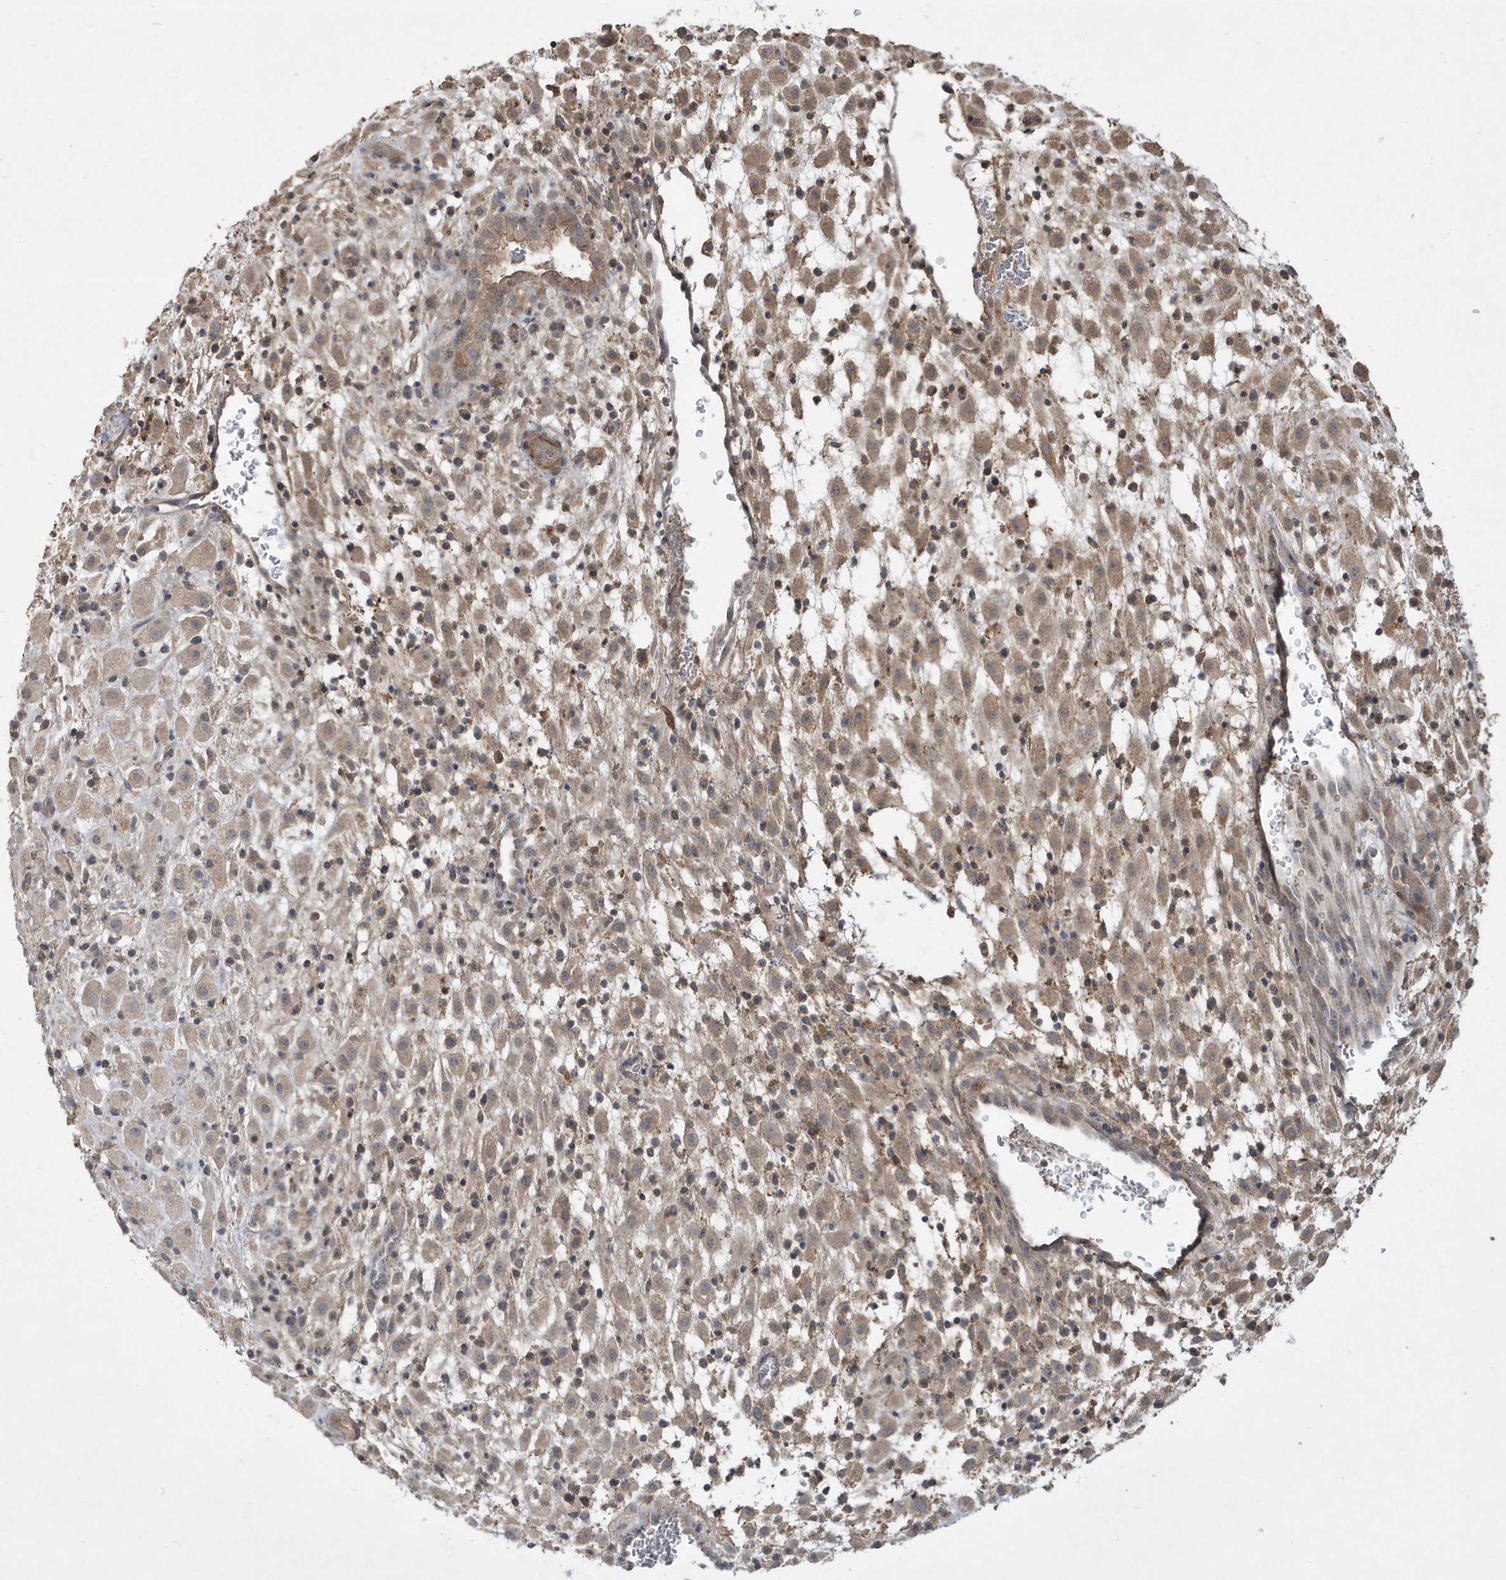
{"staining": {"intensity": "weak", "quantity": ">75%", "location": "cytoplasmic/membranous"}, "tissue": "placenta", "cell_type": "Decidual cells", "image_type": "normal", "snomed": [{"axis": "morphology", "description": "Normal tissue, NOS"}, {"axis": "topography", "description": "Placenta"}], "caption": "Decidual cells demonstrate weak cytoplasmic/membranous staining in approximately >75% of cells in unremarkable placenta.", "gene": "PRRT3", "patient": {"sex": "female", "age": 35}}